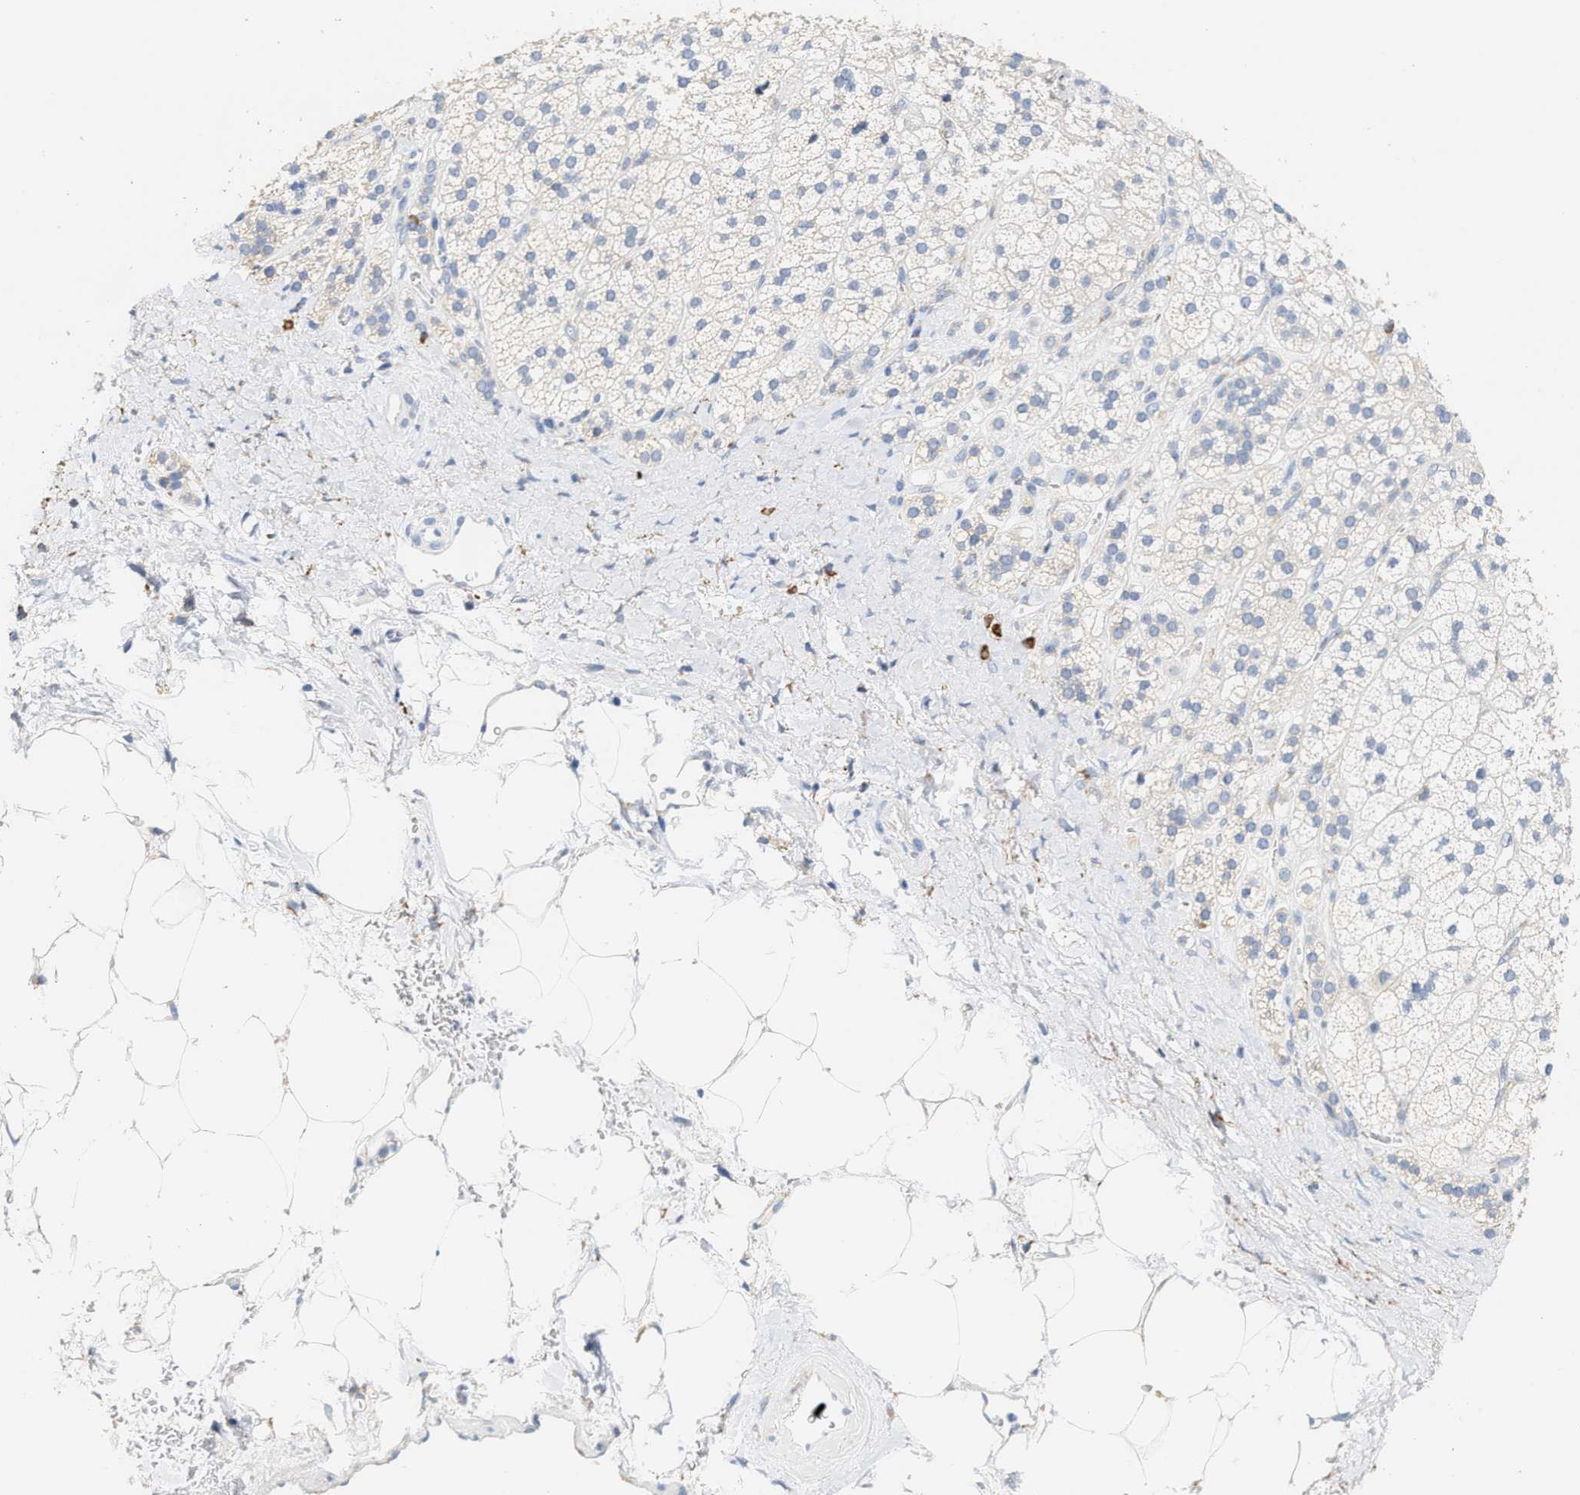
{"staining": {"intensity": "negative", "quantity": "none", "location": "none"}, "tissue": "adrenal gland", "cell_type": "Glandular cells", "image_type": "normal", "snomed": [{"axis": "morphology", "description": "Normal tissue, NOS"}, {"axis": "topography", "description": "Adrenal gland"}], "caption": "Unremarkable adrenal gland was stained to show a protein in brown. There is no significant expression in glandular cells.", "gene": "RYR2", "patient": {"sex": "male", "age": 56}}